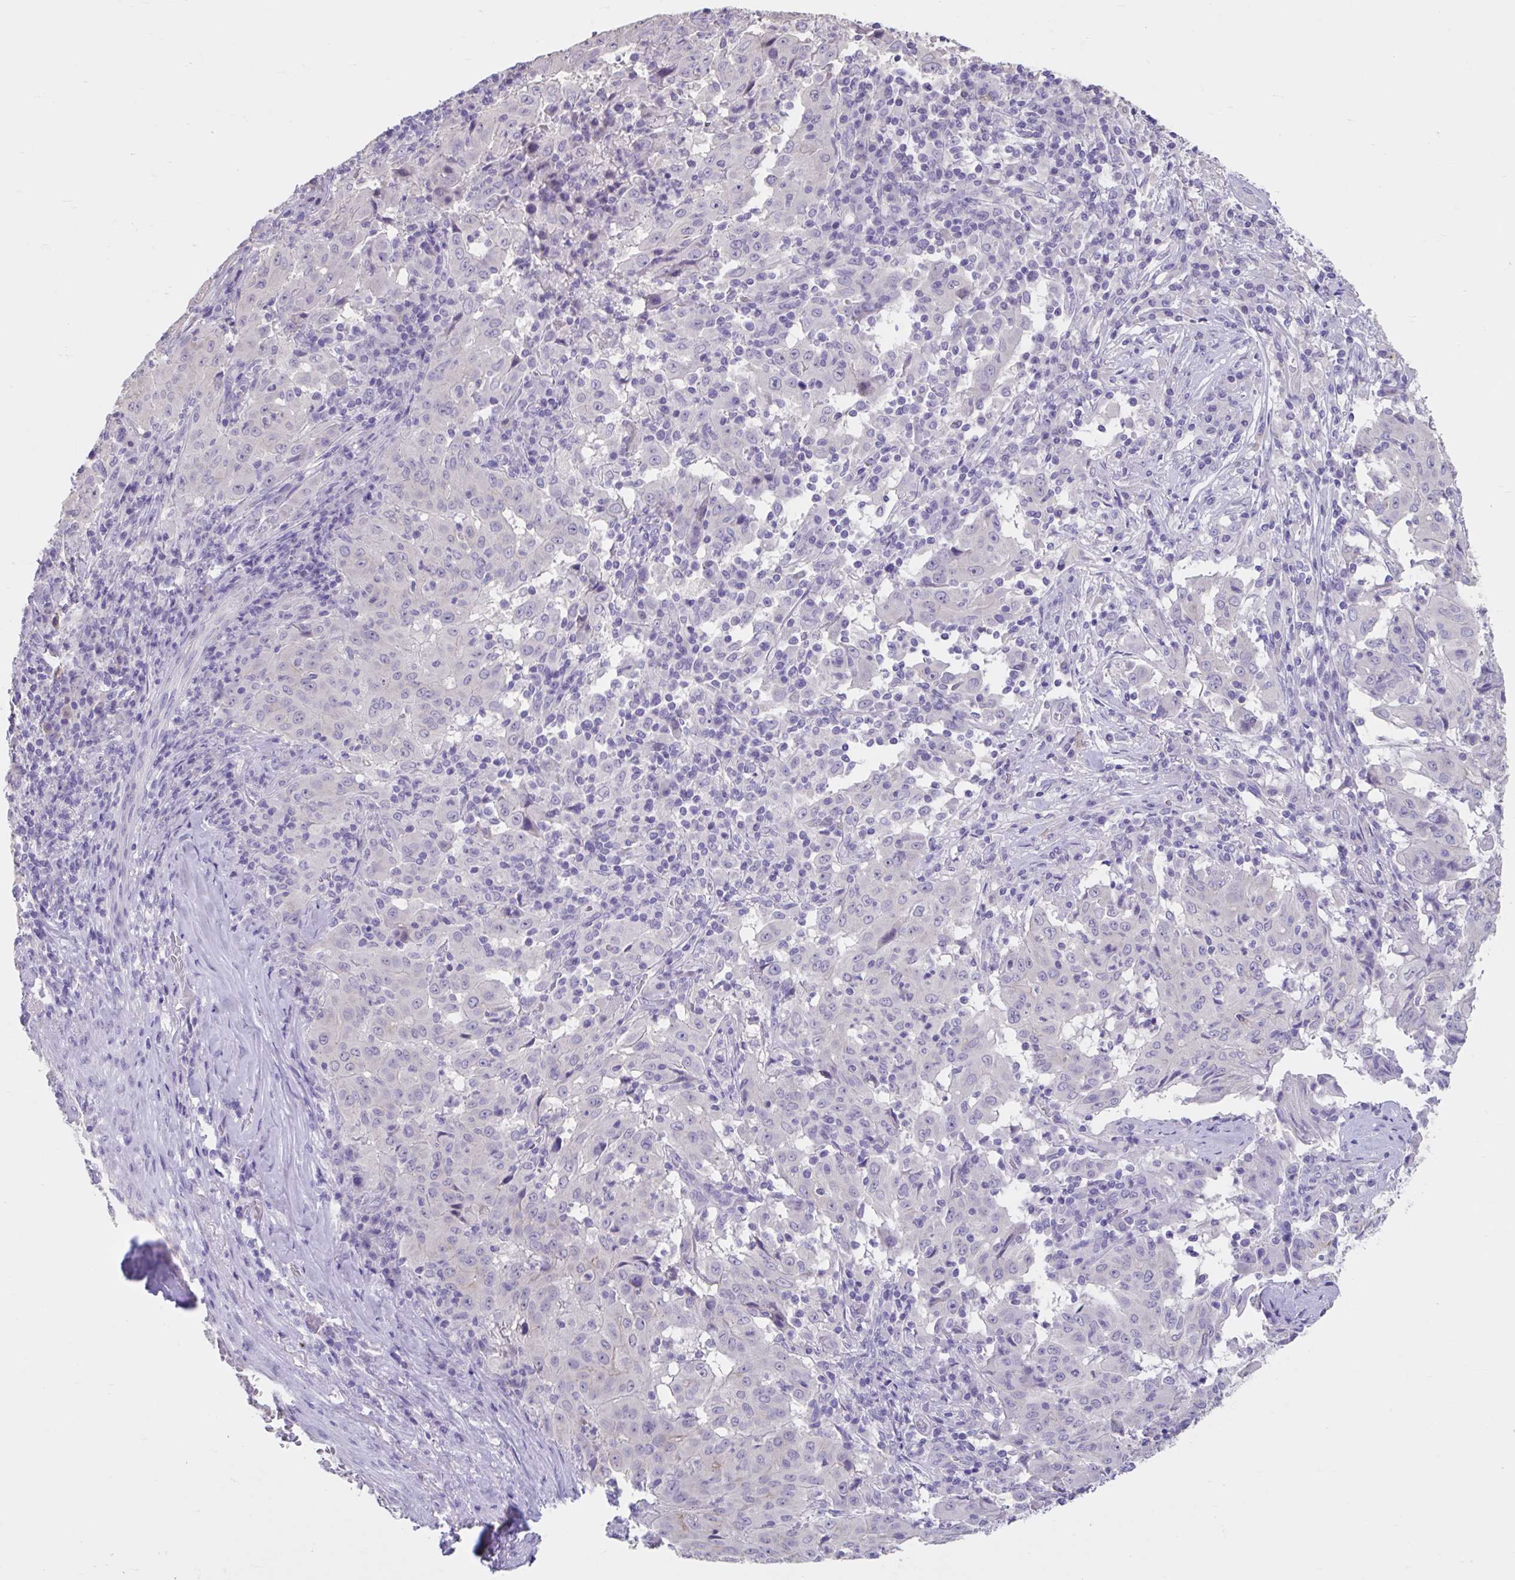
{"staining": {"intensity": "negative", "quantity": "none", "location": "none"}, "tissue": "pancreatic cancer", "cell_type": "Tumor cells", "image_type": "cancer", "snomed": [{"axis": "morphology", "description": "Adenocarcinoma, NOS"}, {"axis": "topography", "description": "Pancreas"}], "caption": "Immunohistochemistry (IHC) micrograph of neoplastic tissue: human pancreatic adenocarcinoma stained with DAB displays no significant protein expression in tumor cells.", "gene": "GPR162", "patient": {"sex": "male", "age": 63}}